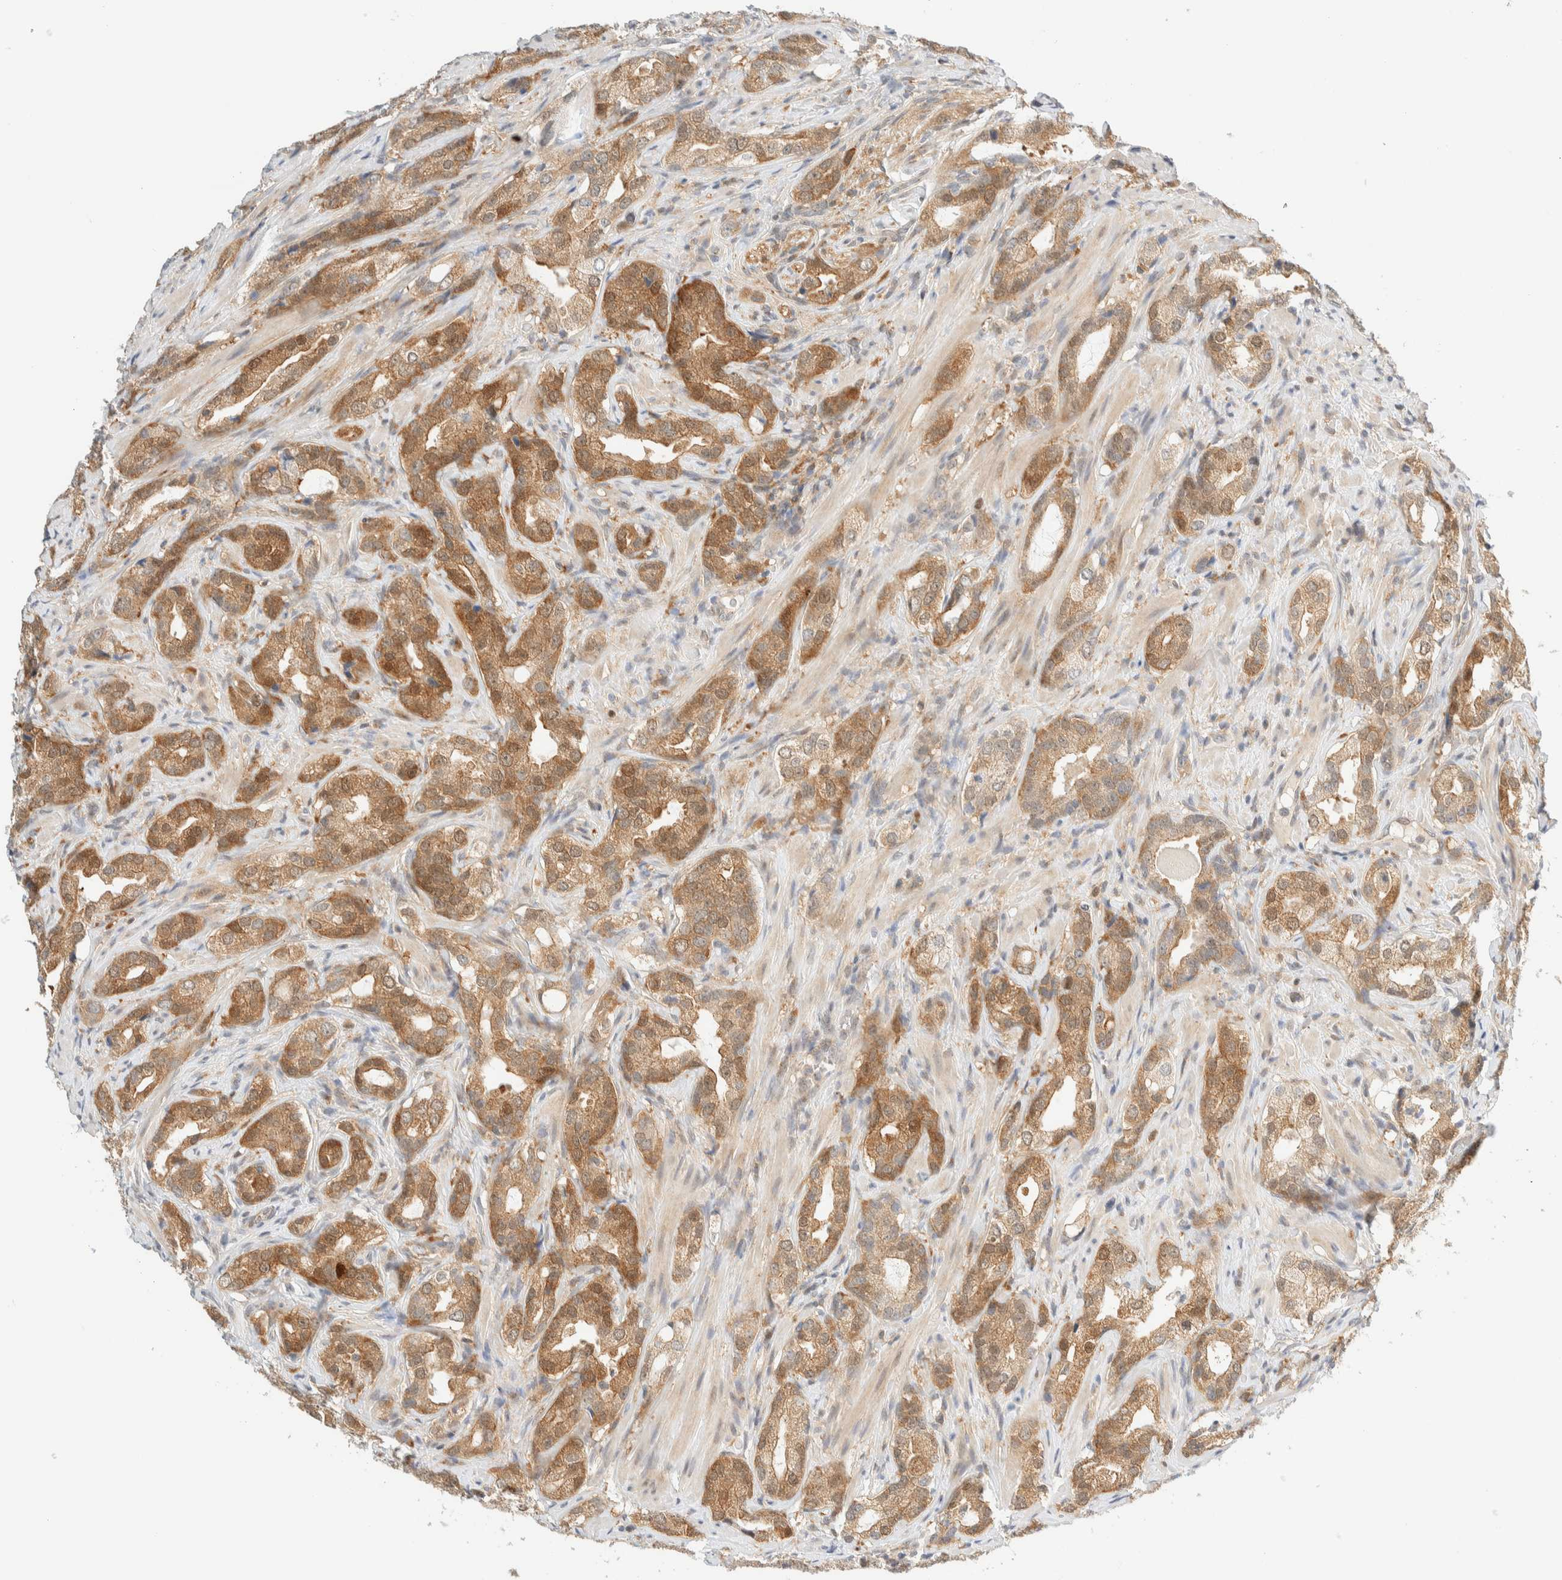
{"staining": {"intensity": "moderate", "quantity": ">75%", "location": "cytoplasmic/membranous"}, "tissue": "prostate cancer", "cell_type": "Tumor cells", "image_type": "cancer", "snomed": [{"axis": "morphology", "description": "Adenocarcinoma, High grade"}, {"axis": "topography", "description": "Prostate"}], "caption": "IHC of human prostate high-grade adenocarcinoma shows medium levels of moderate cytoplasmic/membranous expression in approximately >75% of tumor cells.", "gene": "PCYT2", "patient": {"sex": "male", "age": 63}}